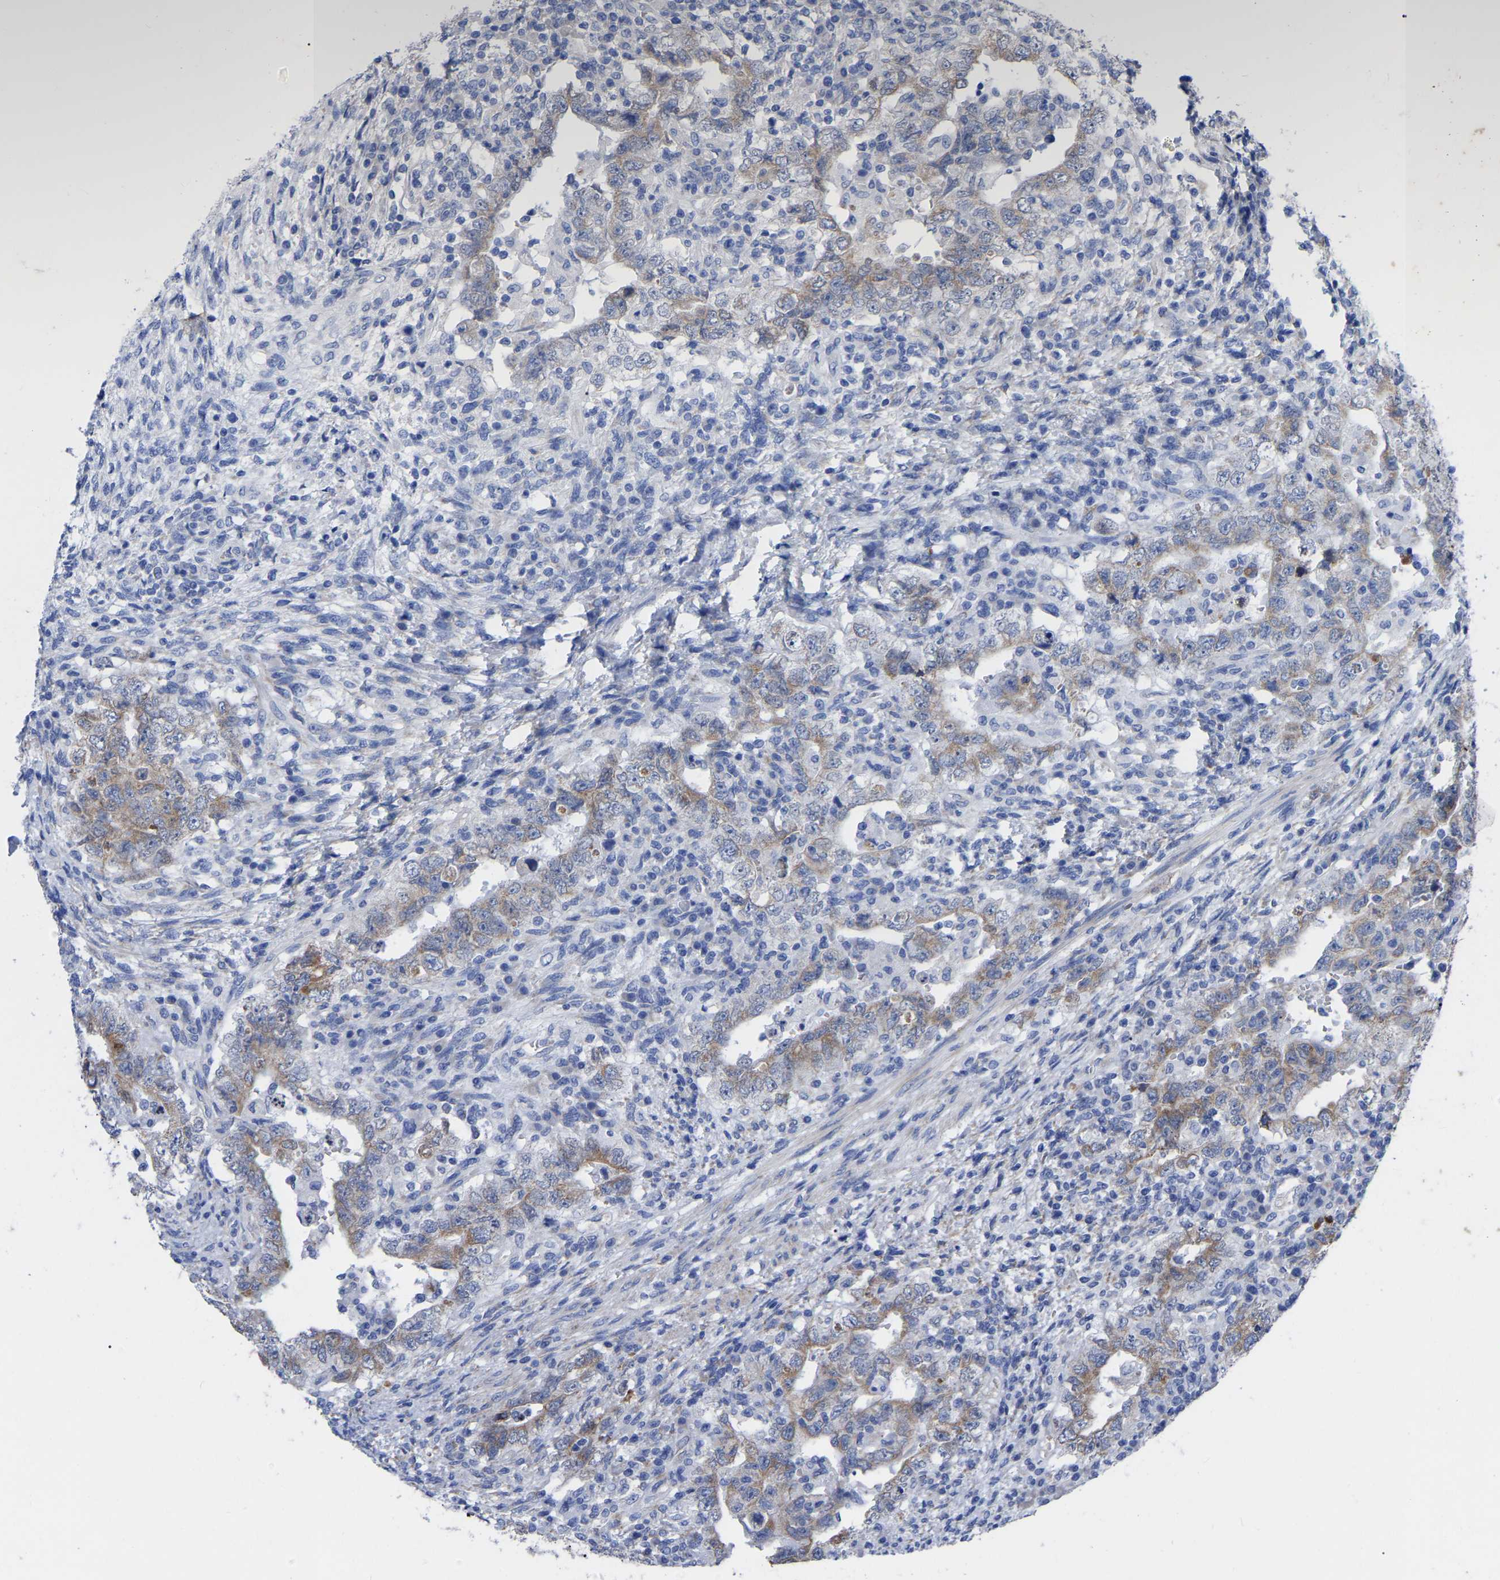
{"staining": {"intensity": "weak", "quantity": ">75%", "location": "cytoplasmic/membranous"}, "tissue": "testis cancer", "cell_type": "Tumor cells", "image_type": "cancer", "snomed": [{"axis": "morphology", "description": "Carcinoma, Embryonal, NOS"}, {"axis": "topography", "description": "Testis"}], "caption": "Immunohistochemical staining of testis cancer exhibits weak cytoplasmic/membranous protein positivity in about >75% of tumor cells.", "gene": "GDF3", "patient": {"sex": "male", "age": 26}}